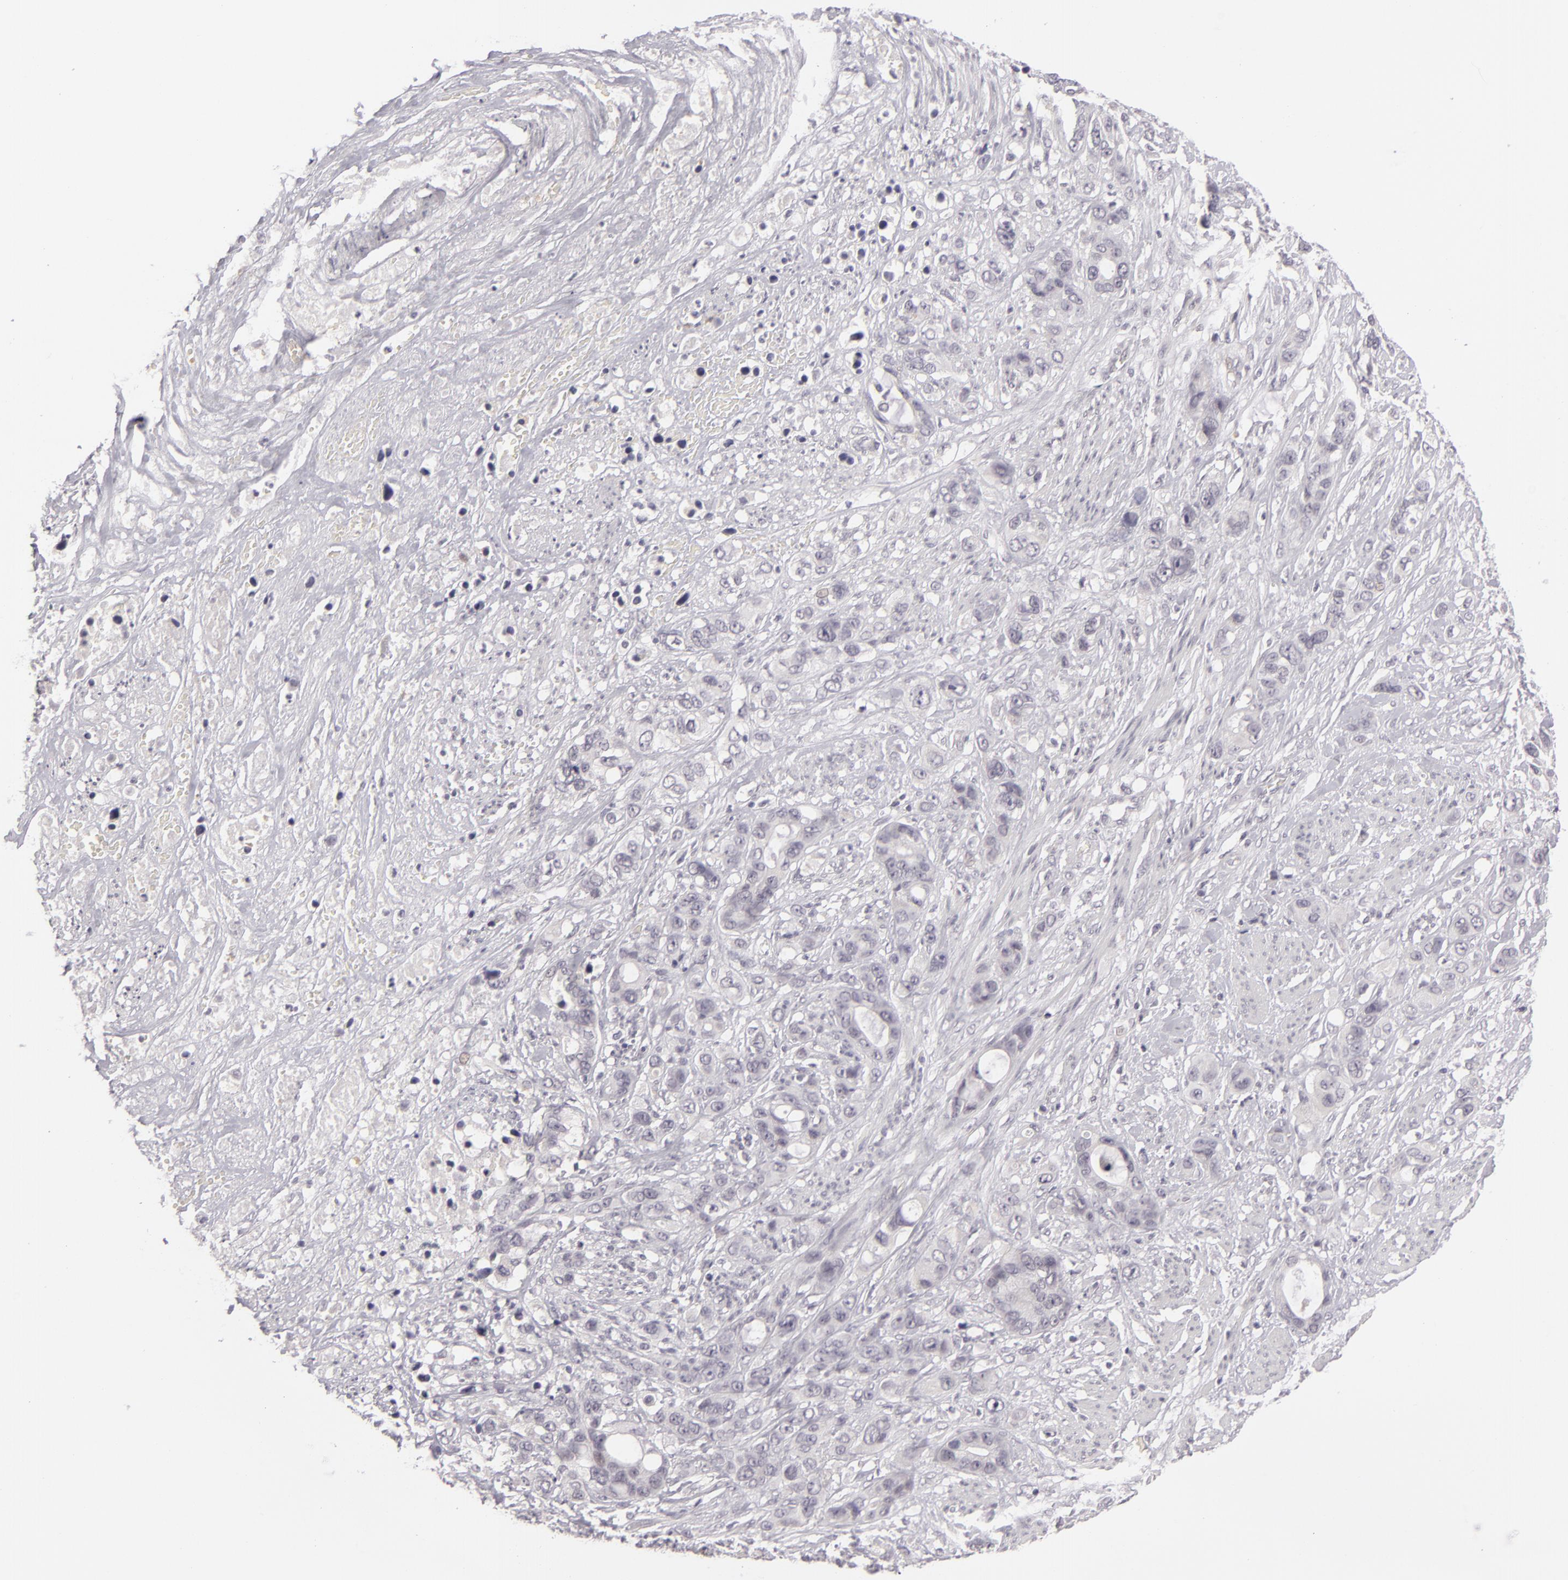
{"staining": {"intensity": "negative", "quantity": "none", "location": "none"}, "tissue": "stomach cancer", "cell_type": "Tumor cells", "image_type": "cancer", "snomed": [{"axis": "morphology", "description": "Adenocarcinoma, NOS"}, {"axis": "topography", "description": "Stomach, upper"}], "caption": "The IHC histopathology image has no significant staining in tumor cells of stomach adenocarcinoma tissue. Brightfield microscopy of immunohistochemistry (IHC) stained with DAB (3,3'-diaminobenzidine) (brown) and hematoxylin (blue), captured at high magnification.", "gene": "ZNF205", "patient": {"sex": "male", "age": 47}}